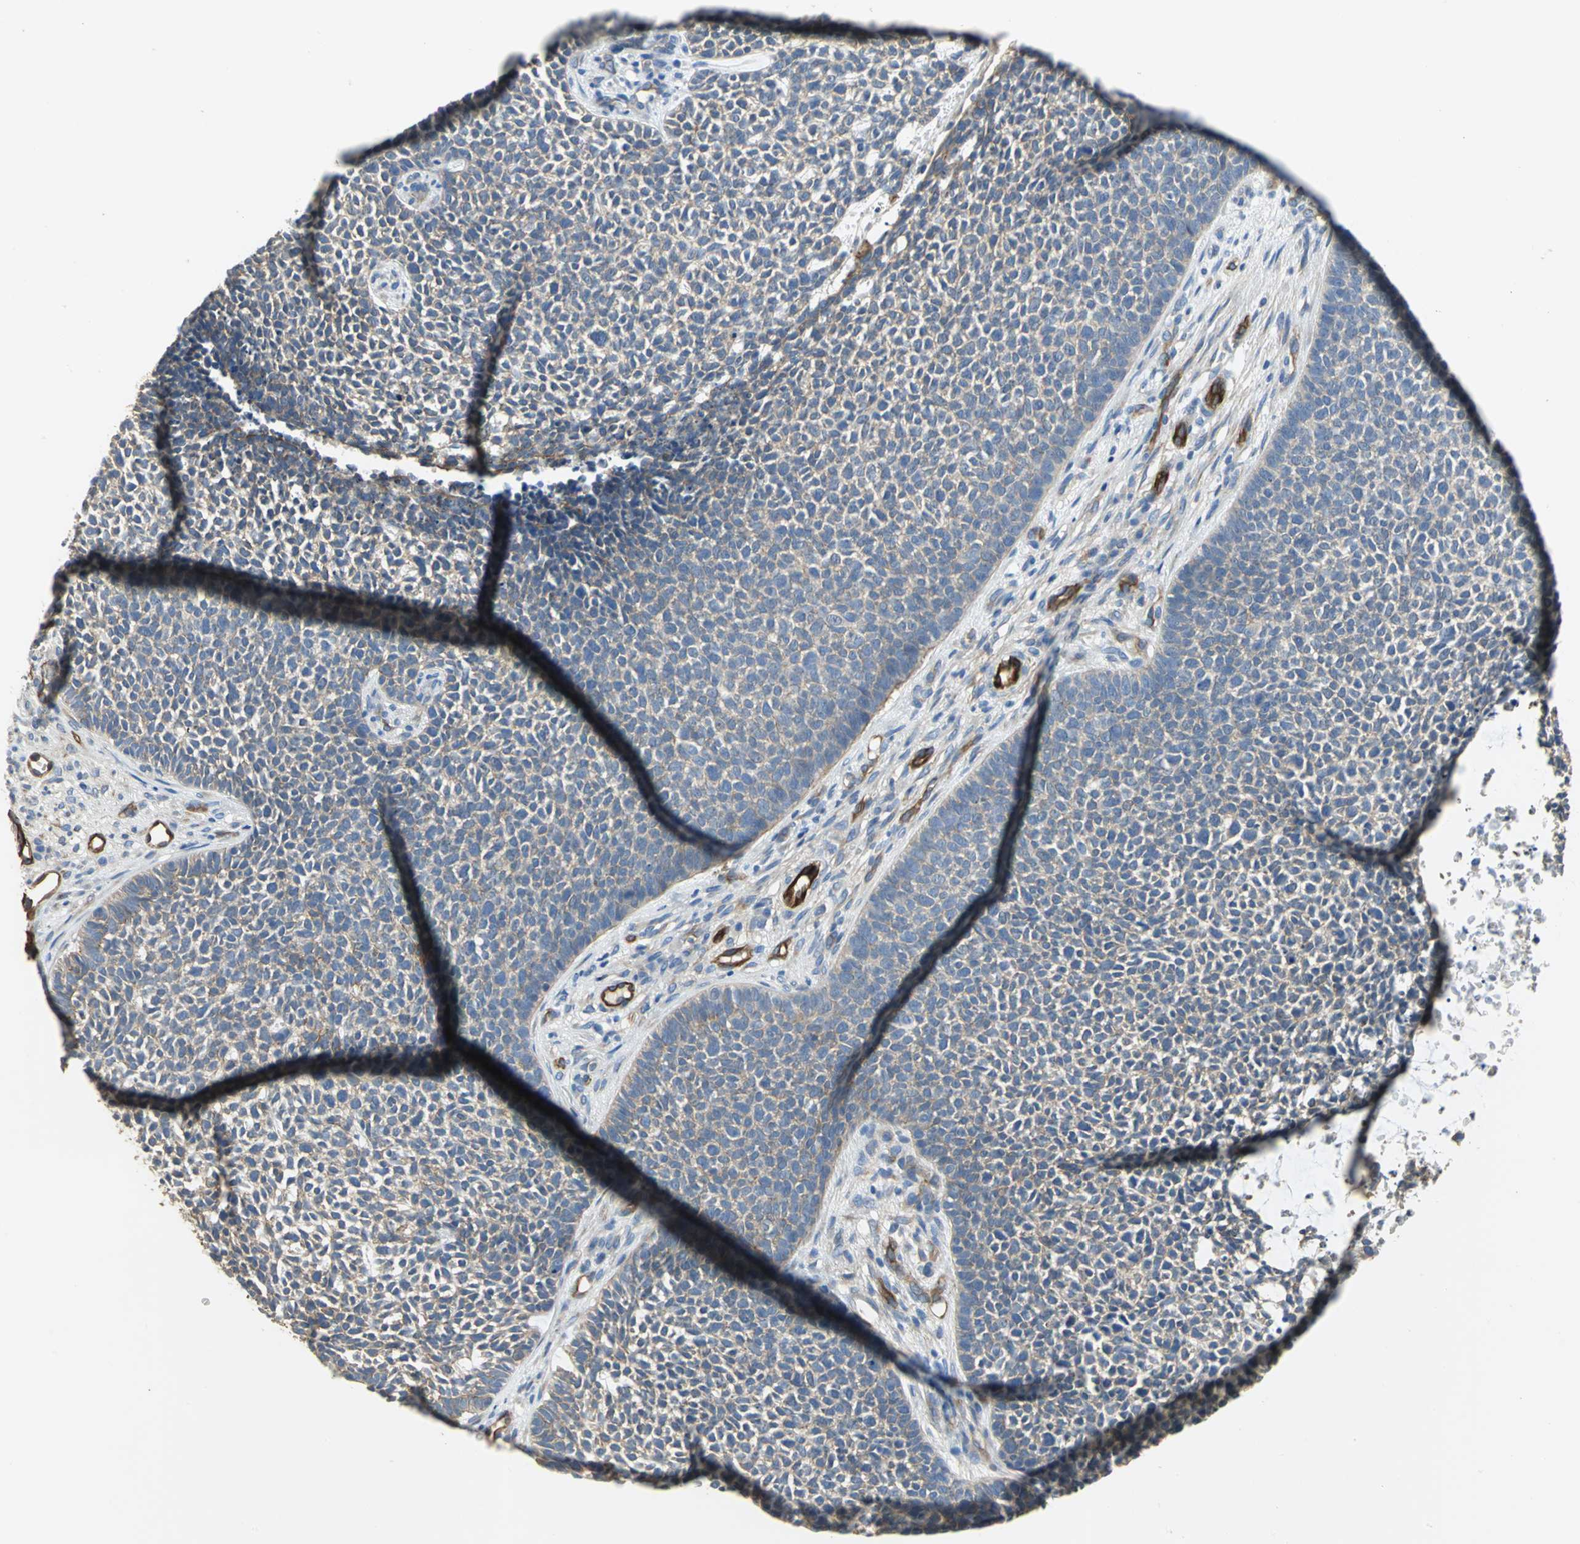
{"staining": {"intensity": "weak", "quantity": ">75%", "location": "cytoplasmic/membranous"}, "tissue": "skin cancer", "cell_type": "Tumor cells", "image_type": "cancer", "snomed": [{"axis": "morphology", "description": "Basal cell carcinoma"}, {"axis": "topography", "description": "Skin"}], "caption": "Immunohistochemical staining of human skin basal cell carcinoma shows low levels of weak cytoplasmic/membranous positivity in about >75% of tumor cells.", "gene": "FLNB", "patient": {"sex": "female", "age": 84}}